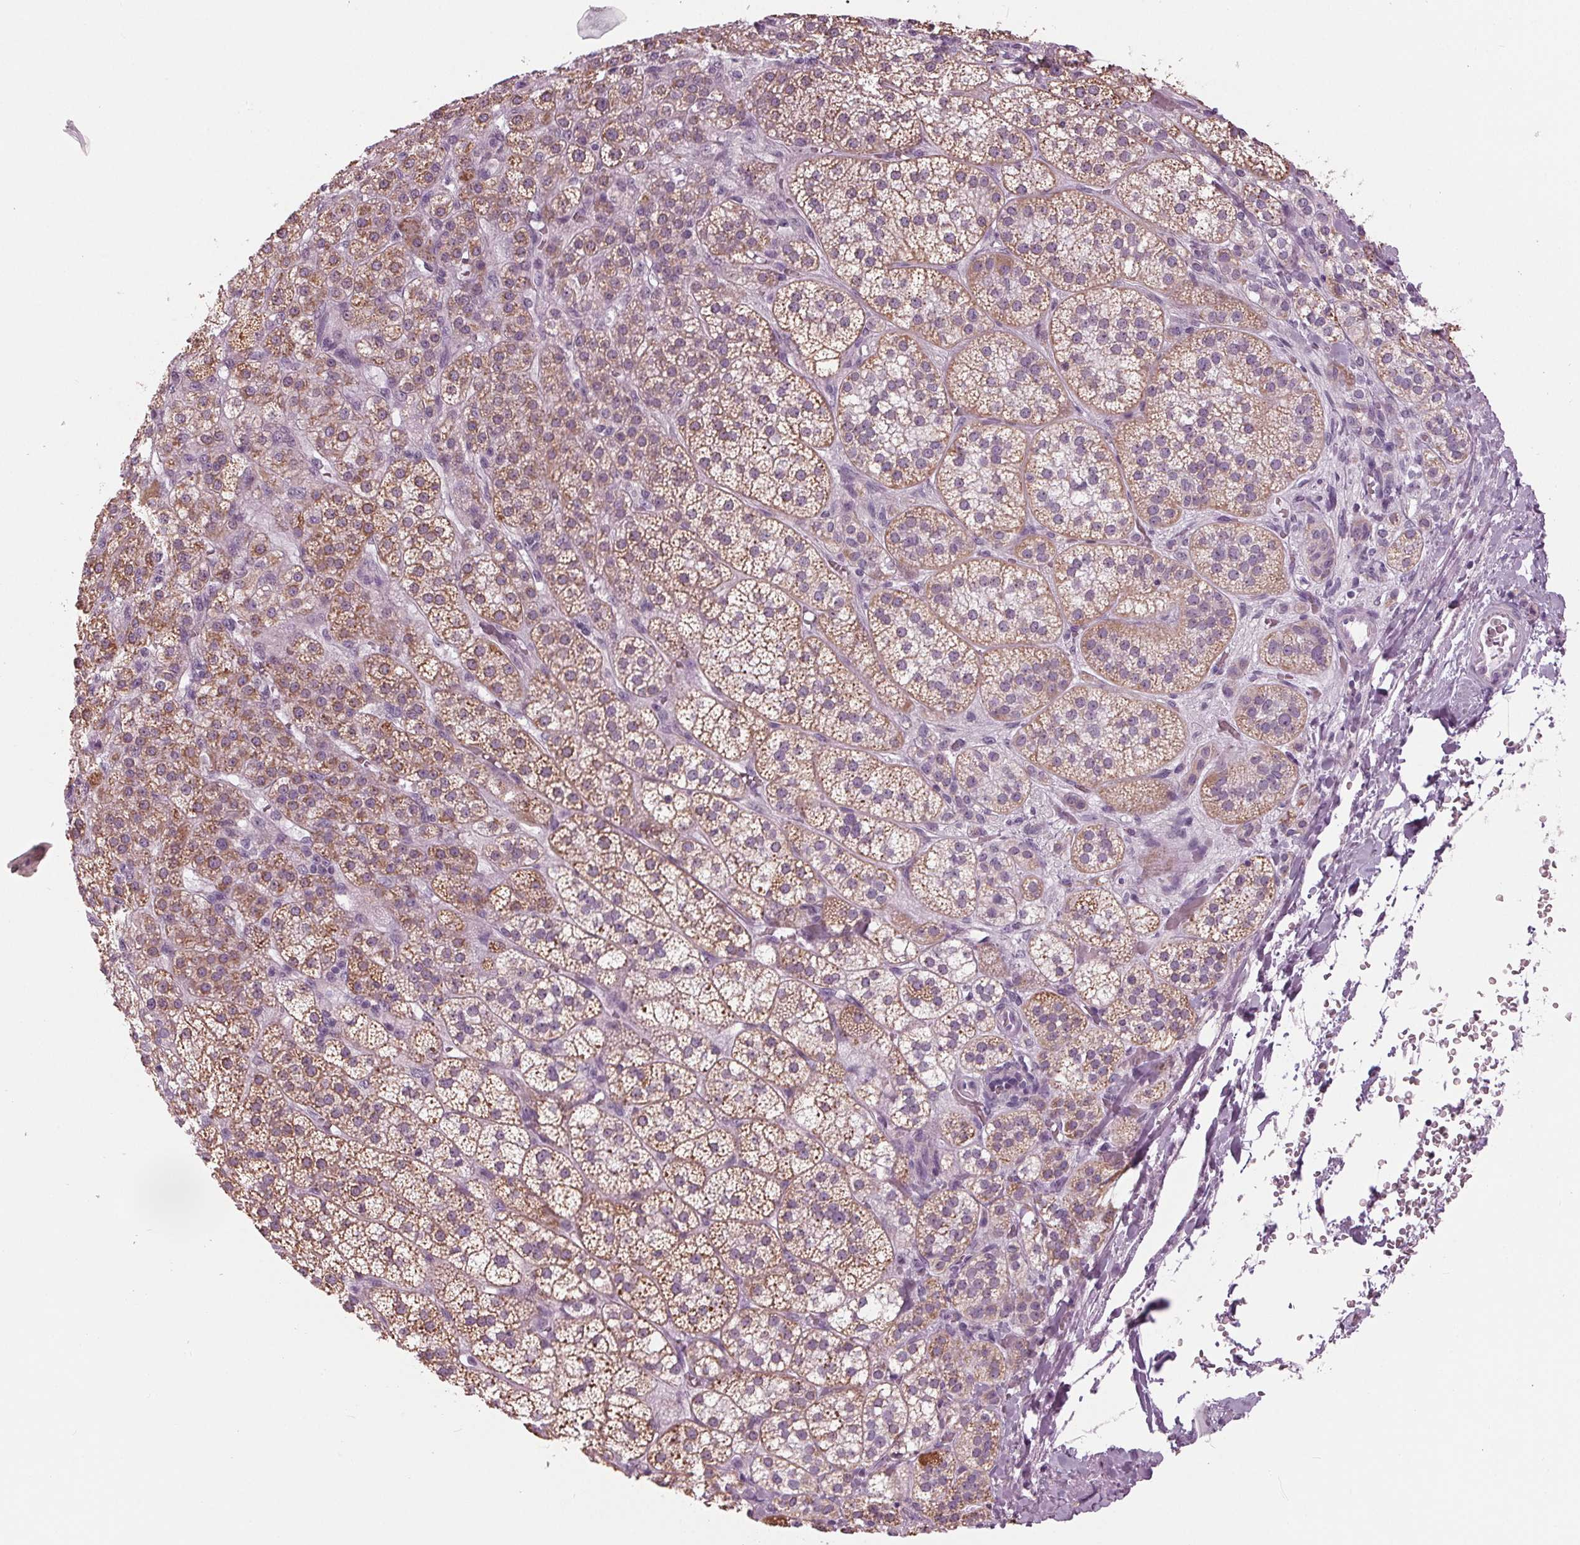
{"staining": {"intensity": "moderate", "quantity": ">75%", "location": "cytoplasmic/membranous"}, "tissue": "adrenal gland", "cell_type": "Glandular cells", "image_type": "normal", "snomed": [{"axis": "morphology", "description": "Normal tissue, NOS"}, {"axis": "topography", "description": "Adrenal gland"}], "caption": "Immunohistochemical staining of unremarkable human adrenal gland shows moderate cytoplasmic/membranous protein expression in approximately >75% of glandular cells.", "gene": "SAMD4A", "patient": {"sex": "female", "age": 60}}